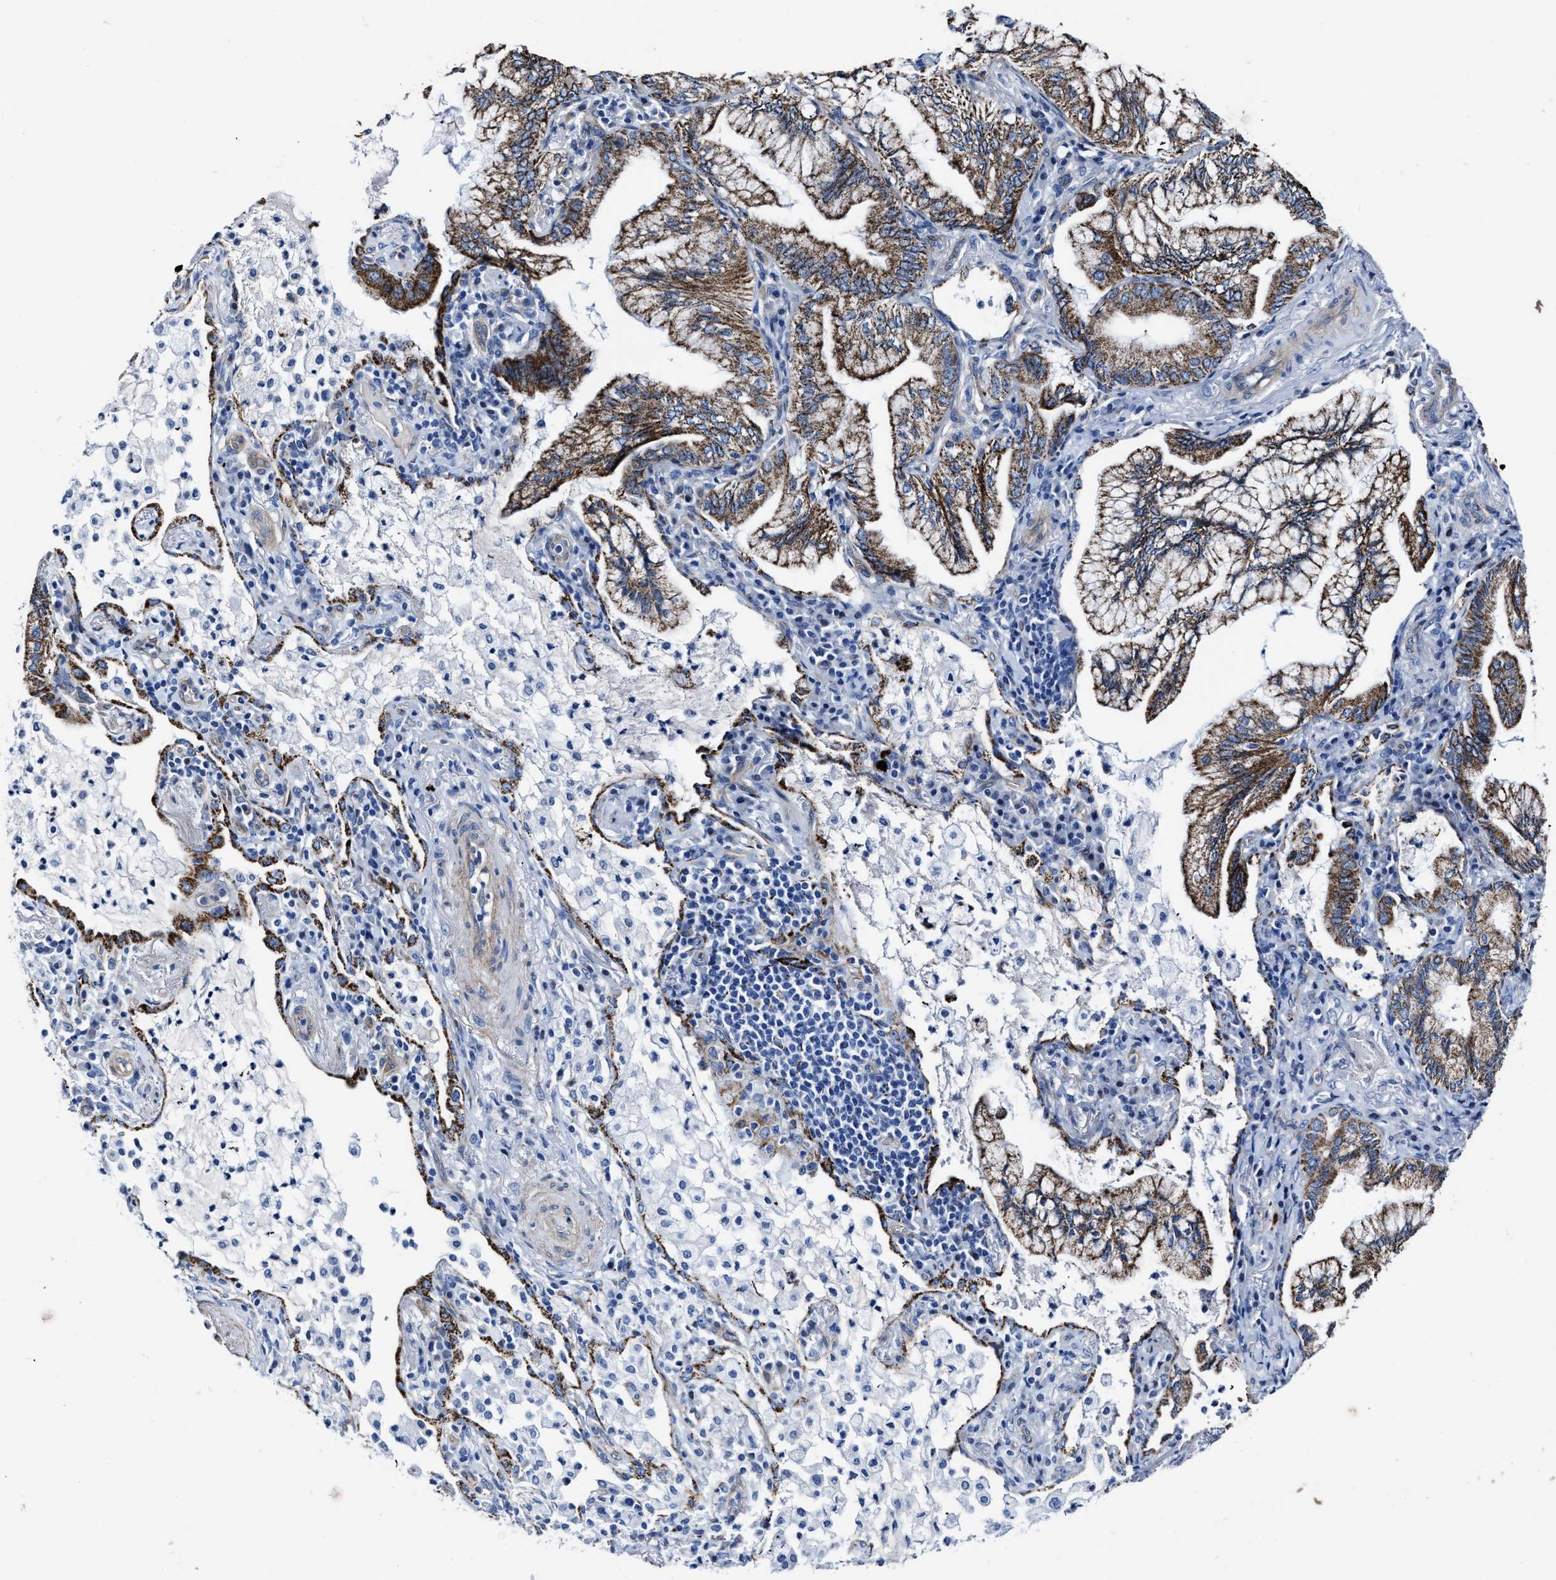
{"staining": {"intensity": "moderate", "quantity": ">75%", "location": "cytoplasmic/membranous"}, "tissue": "lung cancer", "cell_type": "Tumor cells", "image_type": "cancer", "snomed": [{"axis": "morphology", "description": "Adenocarcinoma, NOS"}, {"axis": "topography", "description": "Lung"}], "caption": "Lung cancer tissue demonstrates moderate cytoplasmic/membranous staining in about >75% of tumor cells", "gene": "KCNMB3", "patient": {"sex": "female", "age": 70}}